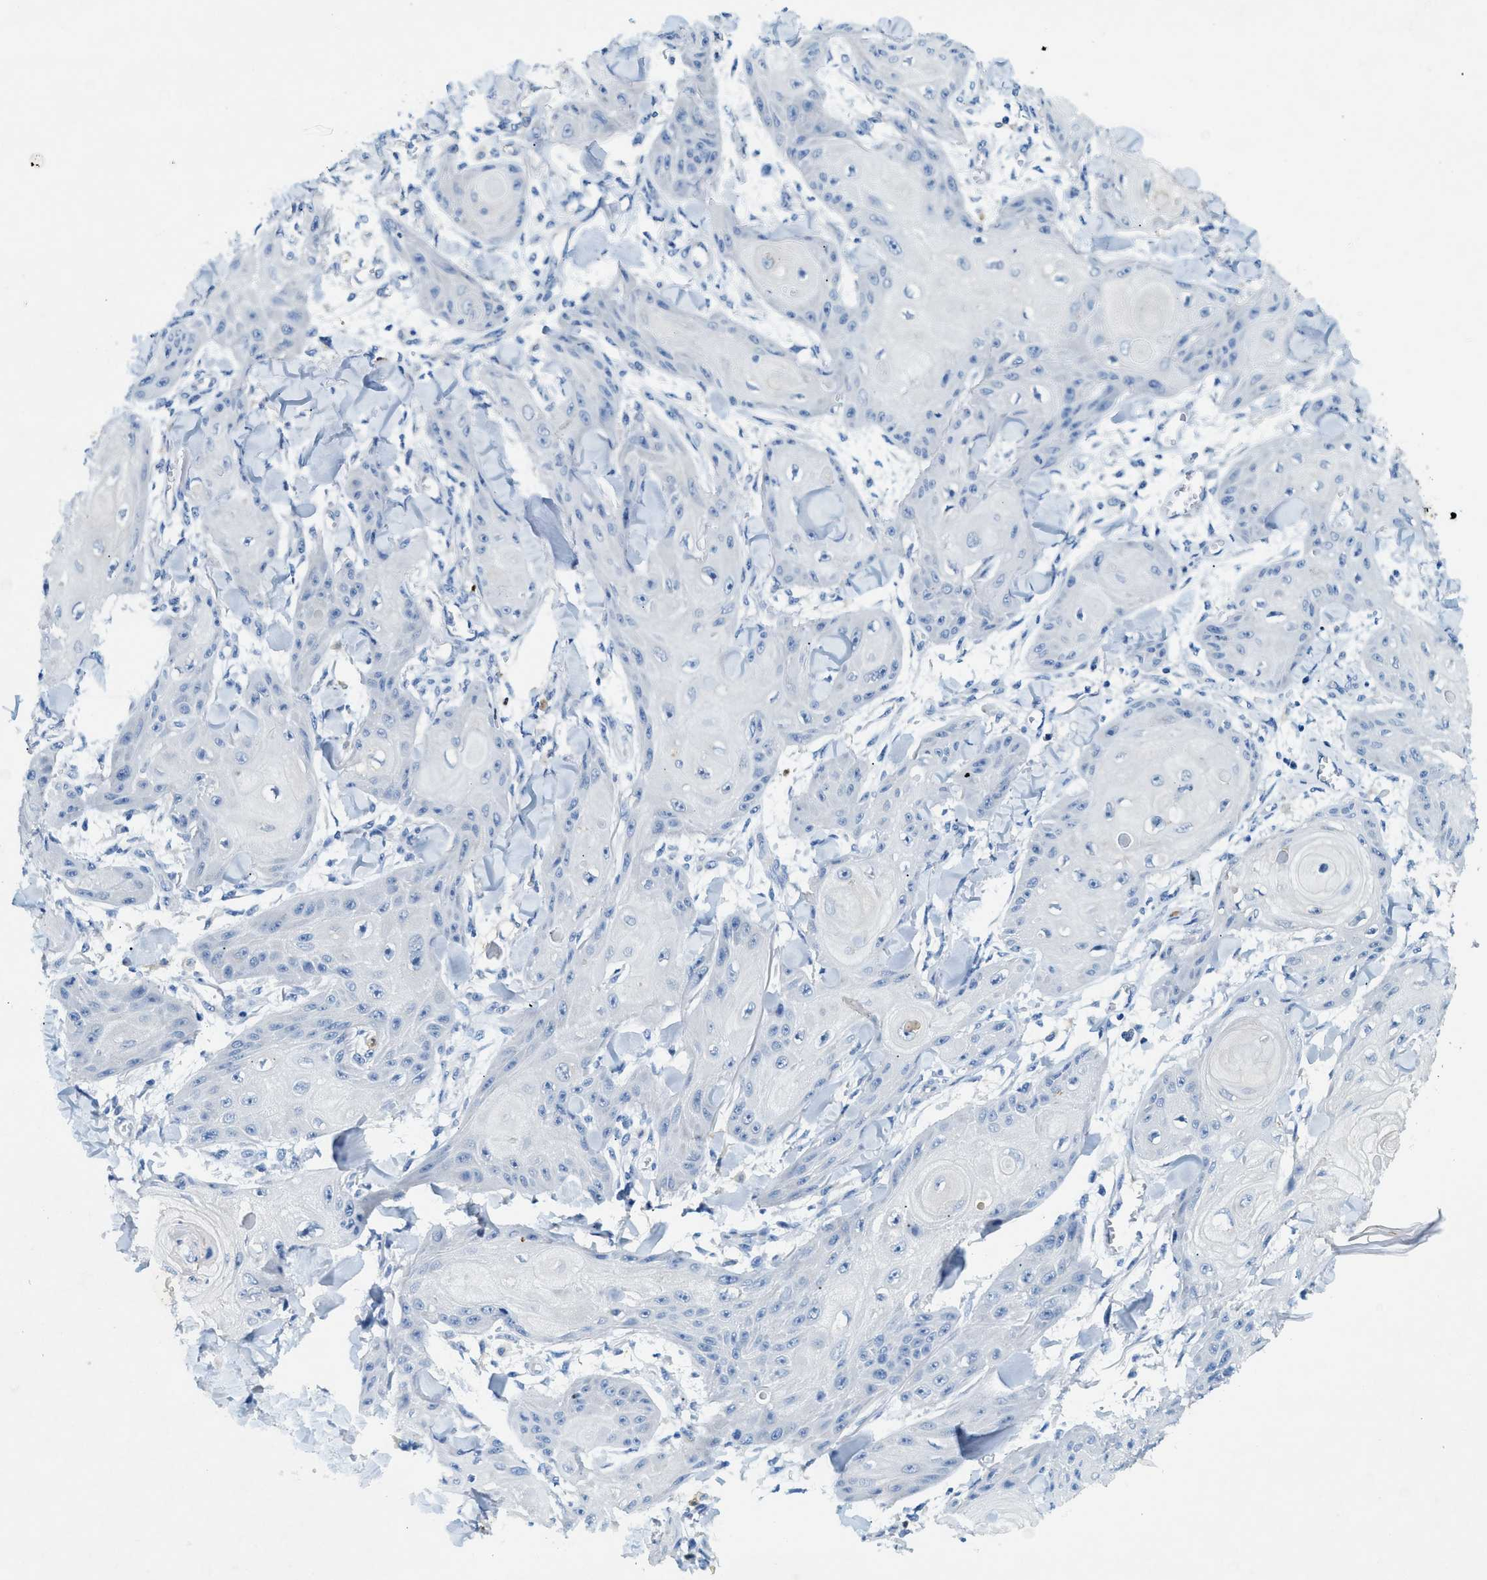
{"staining": {"intensity": "negative", "quantity": "none", "location": "none"}, "tissue": "skin cancer", "cell_type": "Tumor cells", "image_type": "cancer", "snomed": [{"axis": "morphology", "description": "Squamous cell carcinoma, NOS"}, {"axis": "topography", "description": "Skin"}], "caption": "This is an immunohistochemistry (IHC) micrograph of human skin cancer (squamous cell carcinoma). There is no staining in tumor cells.", "gene": "ZDHHC13", "patient": {"sex": "male", "age": 74}}